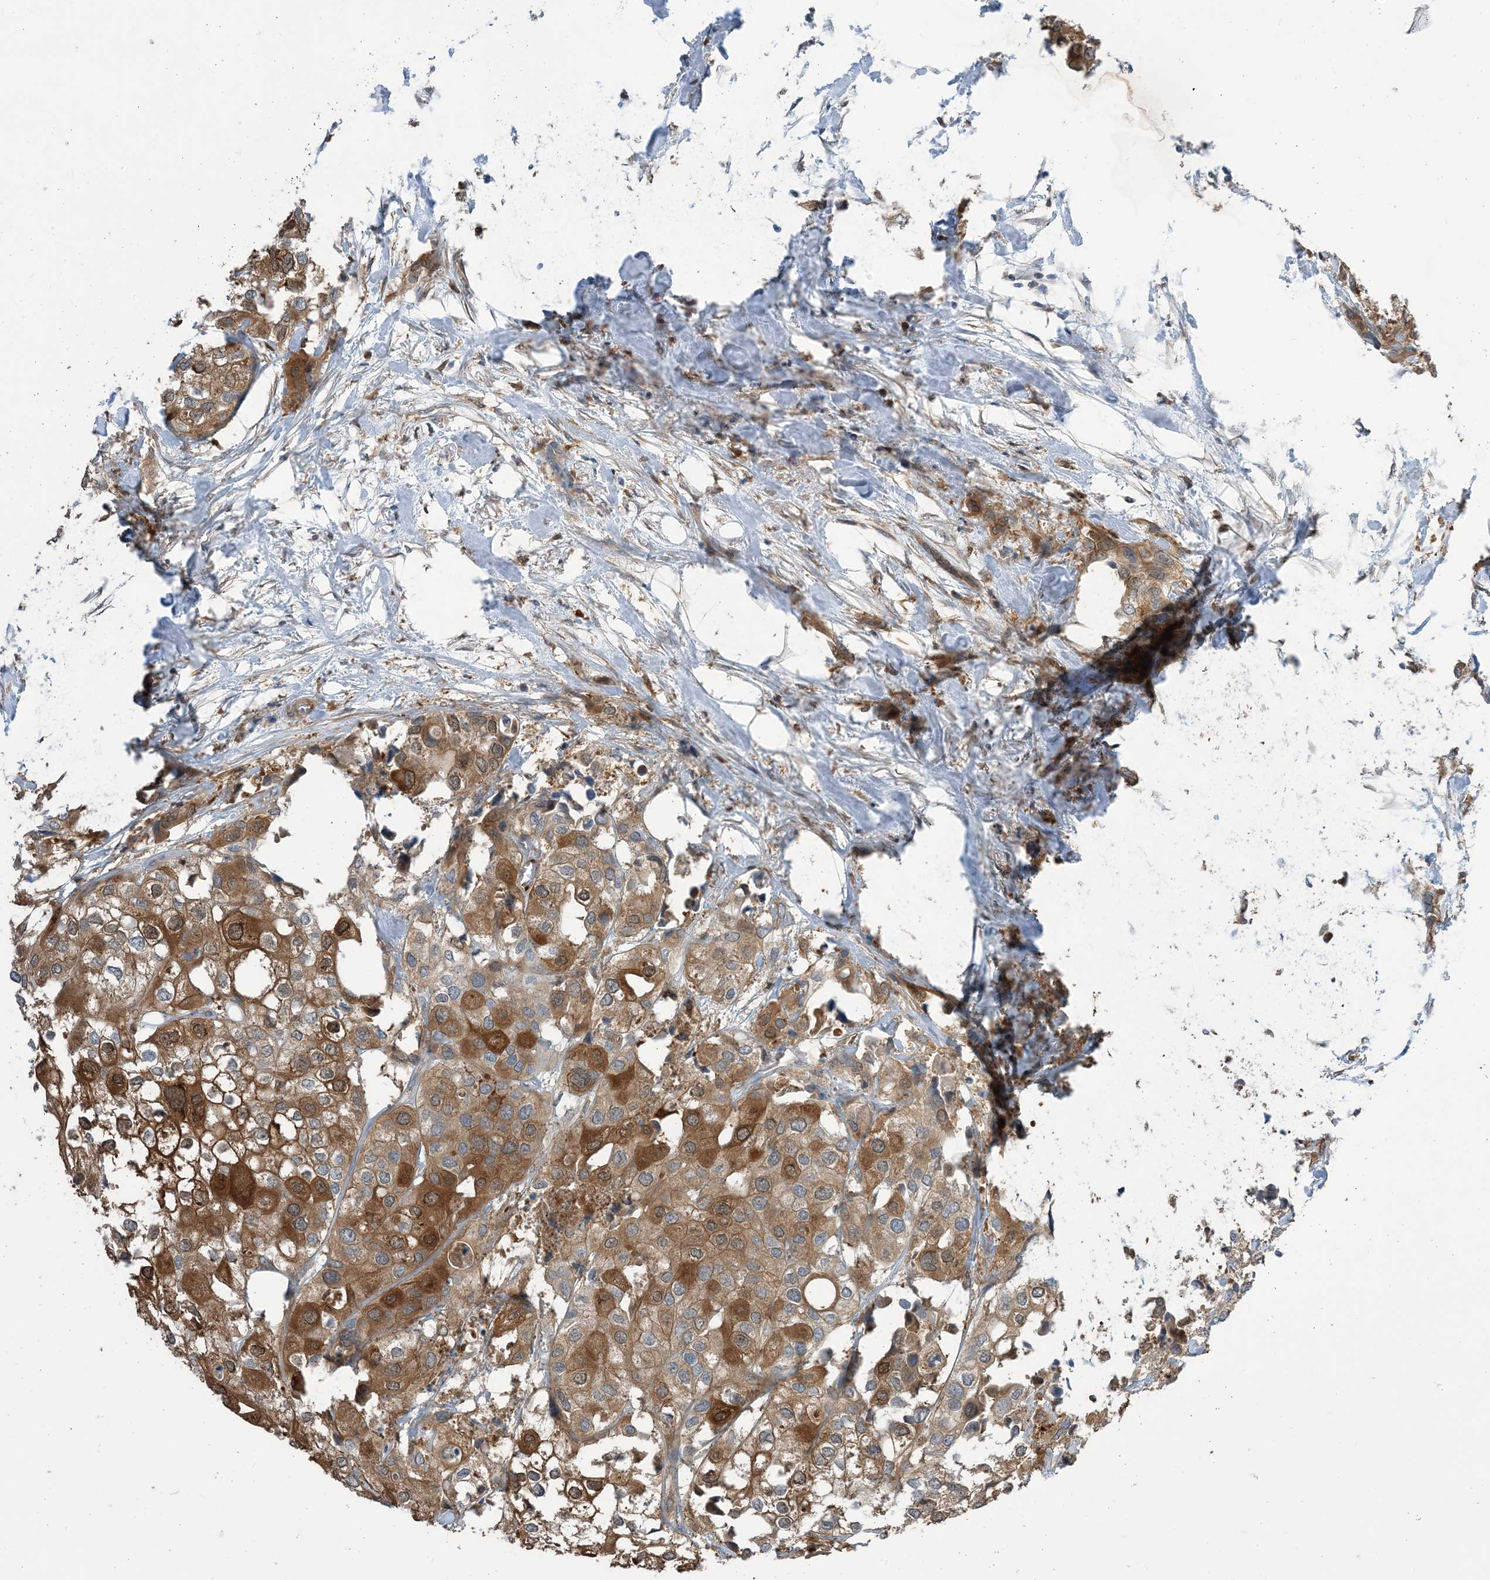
{"staining": {"intensity": "moderate", "quantity": ">75%", "location": "cytoplasmic/membranous"}, "tissue": "urothelial cancer", "cell_type": "Tumor cells", "image_type": "cancer", "snomed": [{"axis": "morphology", "description": "Urothelial carcinoma, High grade"}, {"axis": "topography", "description": "Urinary bladder"}], "caption": "About >75% of tumor cells in urothelial carcinoma (high-grade) reveal moderate cytoplasmic/membranous protein expression as visualized by brown immunohistochemical staining.", "gene": "NAGK", "patient": {"sex": "male", "age": 64}}